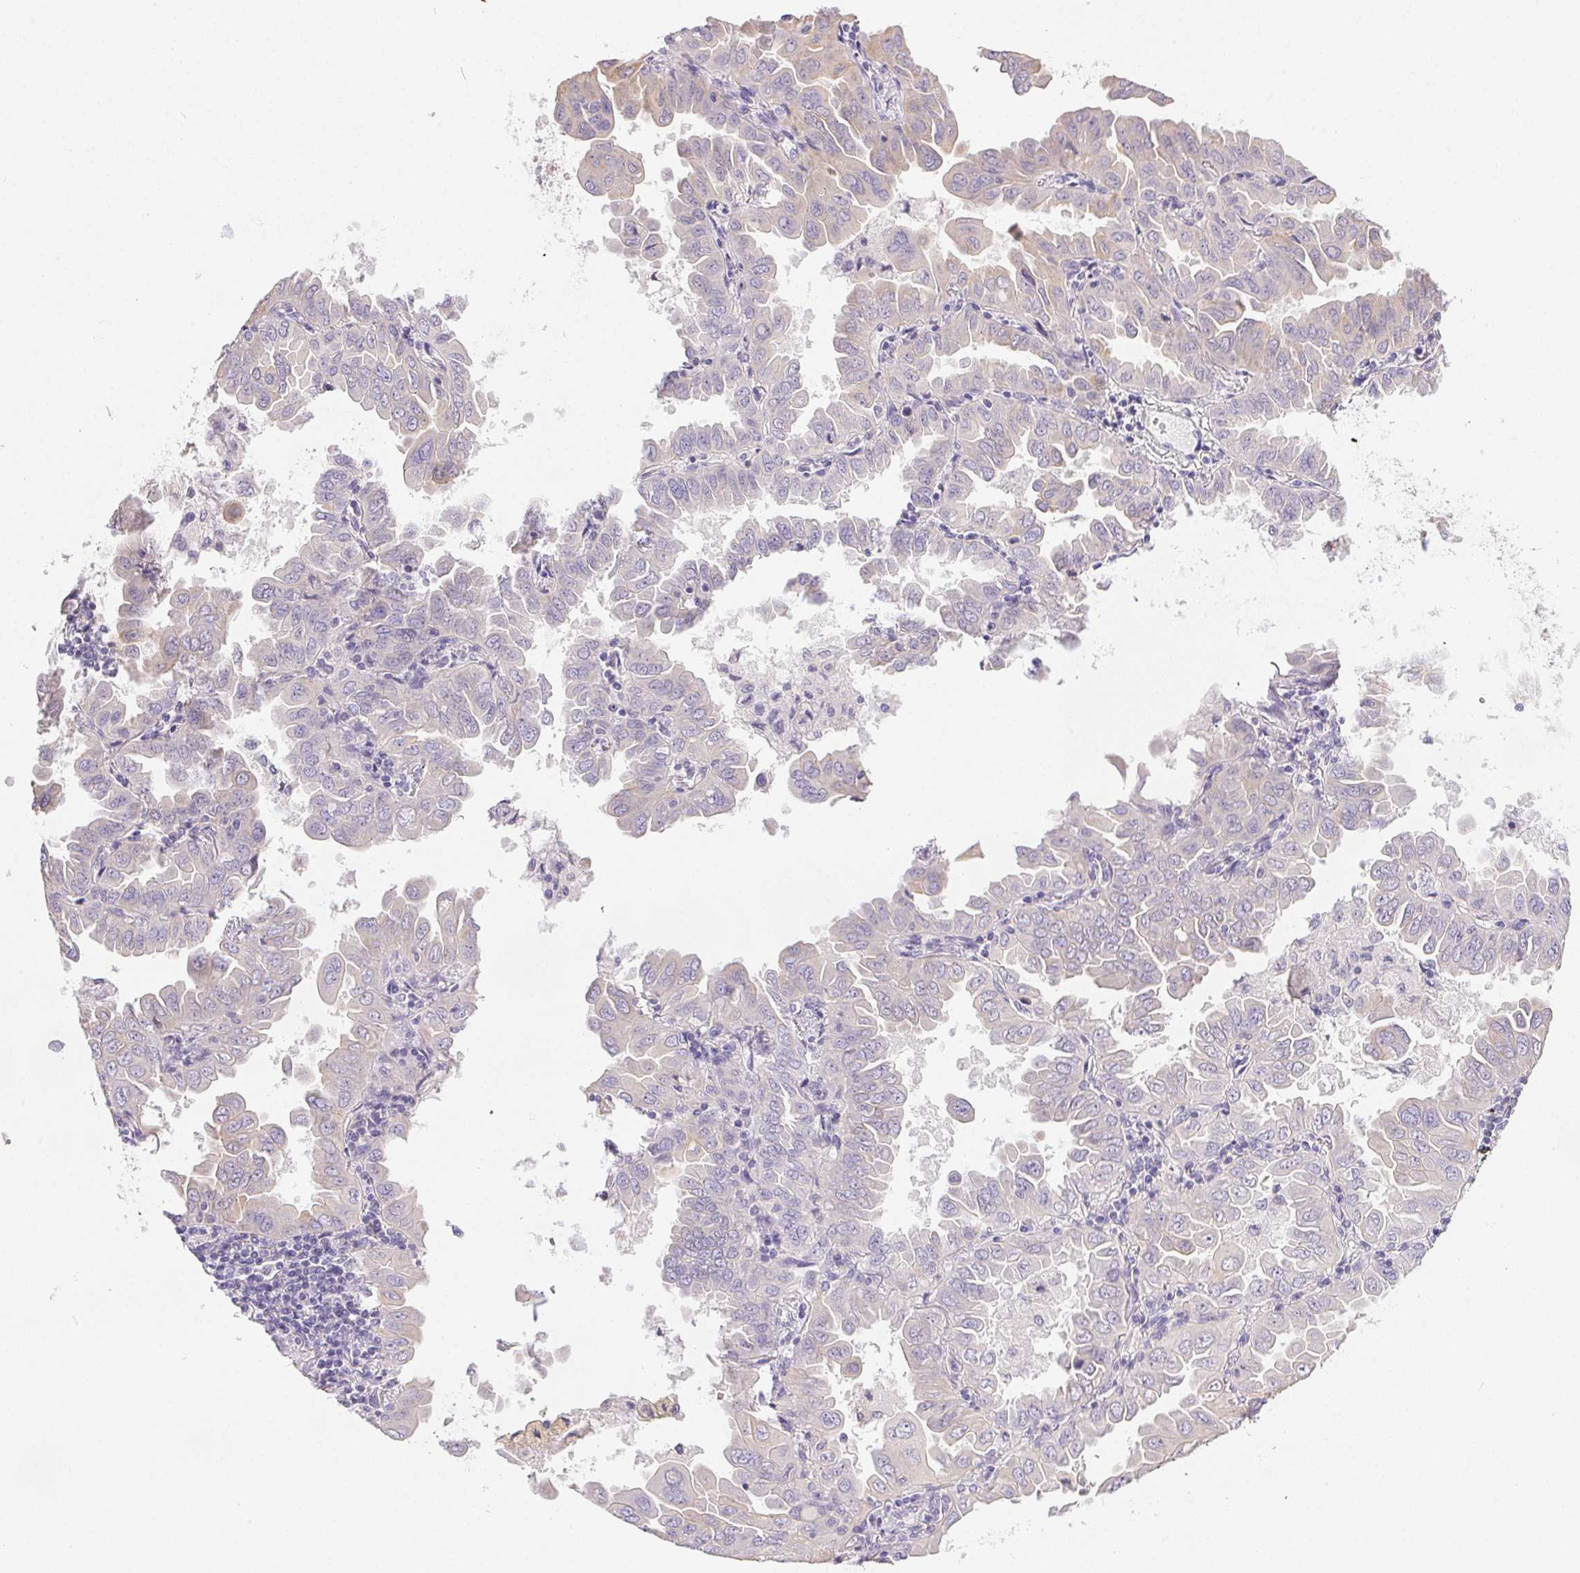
{"staining": {"intensity": "negative", "quantity": "none", "location": "none"}, "tissue": "lung cancer", "cell_type": "Tumor cells", "image_type": "cancer", "snomed": [{"axis": "morphology", "description": "Adenocarcinoma, NOS"}, {"axis": "topography", "description": "Lung"}], "caption": "This photomicrograph is of adenocarcinoma (lung) stained with IHC to label a protein in brown with the nuclei are counter-stained blue. There is no positivity in tumor cells.", "gene": "SLC17A7", "patient": {"sex": "male", "age": 64}}